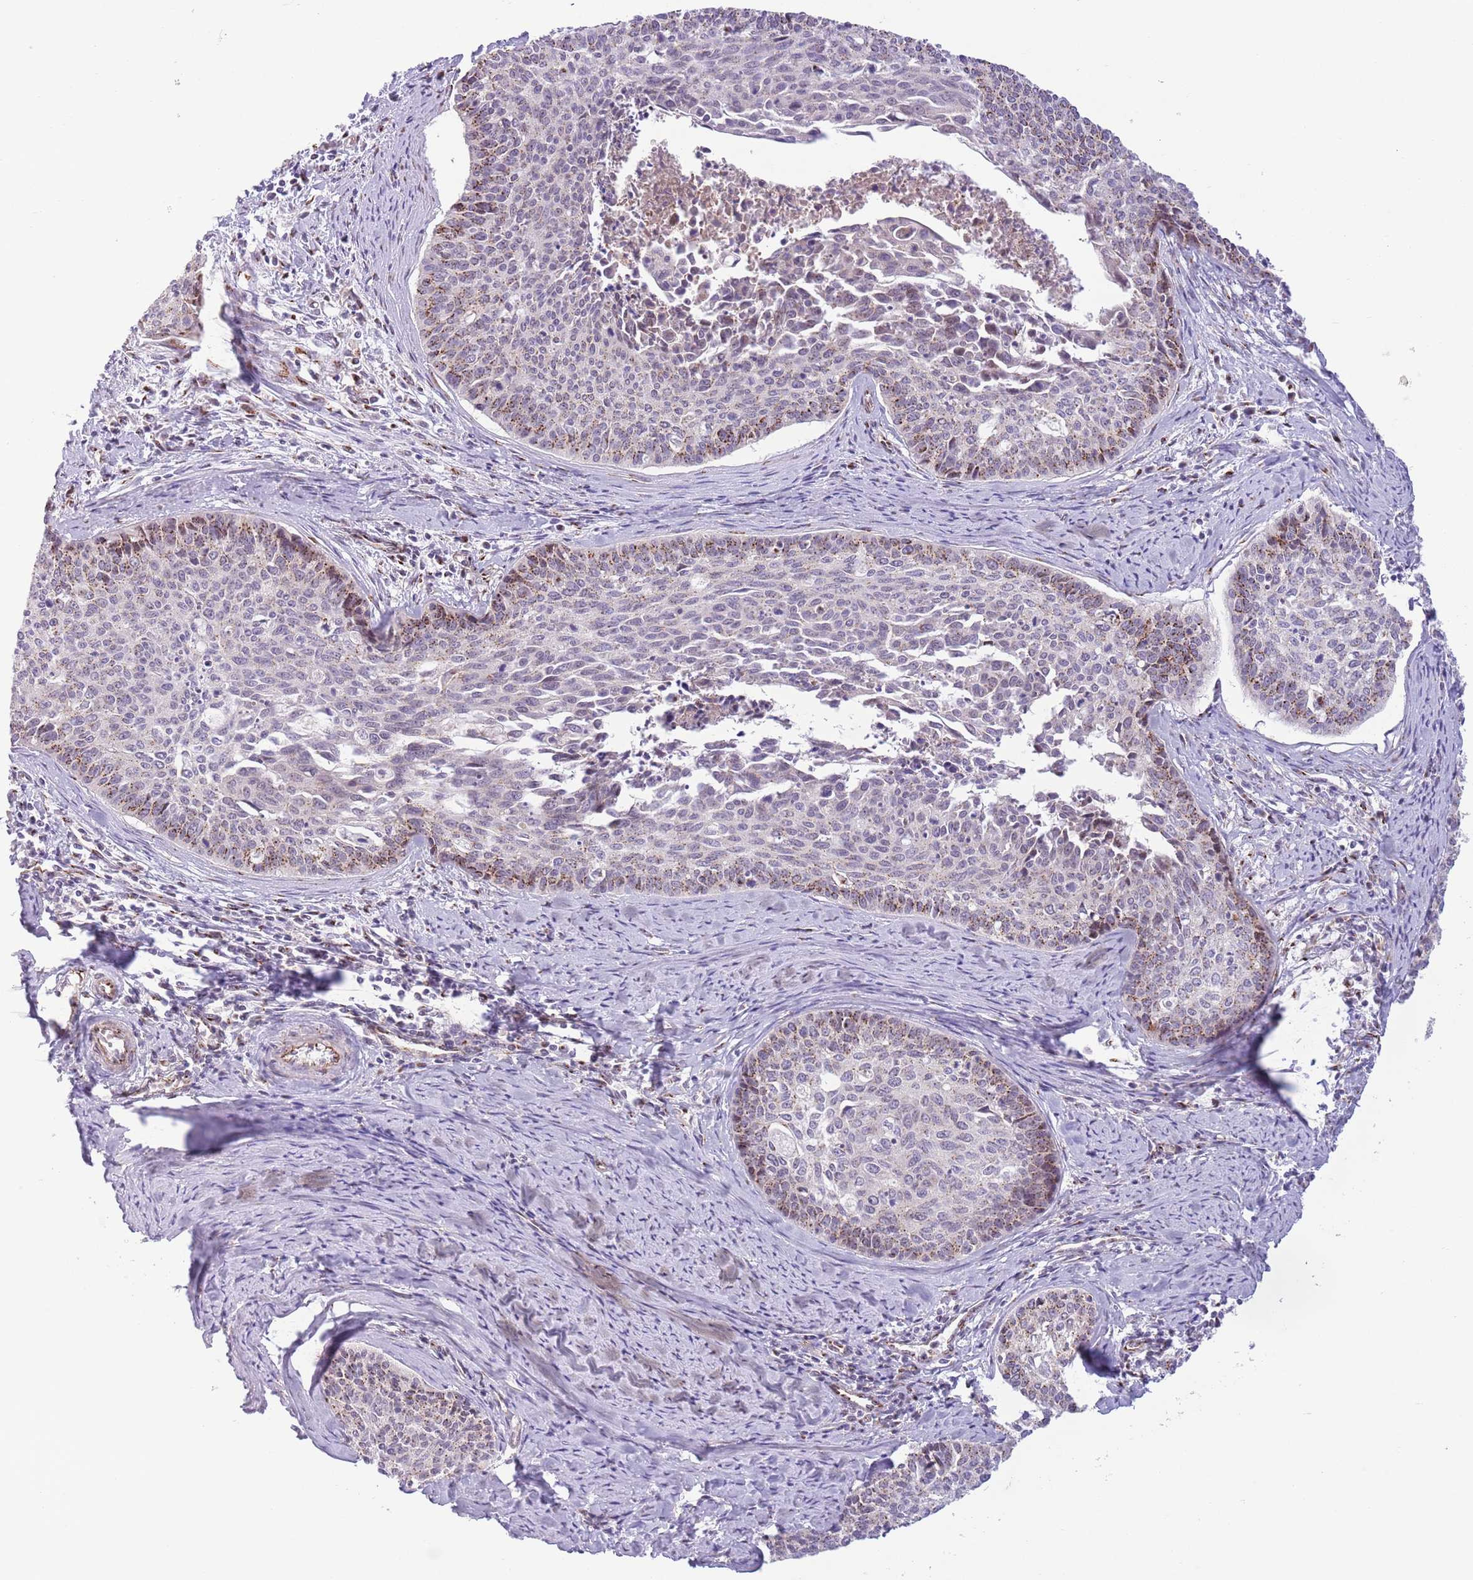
{"staining": {"intensity": "moderate", "quantity": "<25%", "location": "cytoplasmic/membranous"}, "tissue": "cervical cancer", "cell_type": "Tumor cells", "image_type": "cancer", "snomed": [{"axis": "morphology", "description": "Squamous cell carcinoma, NOS"}, {"axis": "topography", "description": "Cervix"}], "caption": "Protein staining of cervical squamous cell carcinoma tissue exhibits moderate cytoplasmic/membranous positivity in about <25% of tumor cells. Nuclei are stained in blue.", "gene": "C20orf96", "patient": {"sex": "female", "age": 55}}